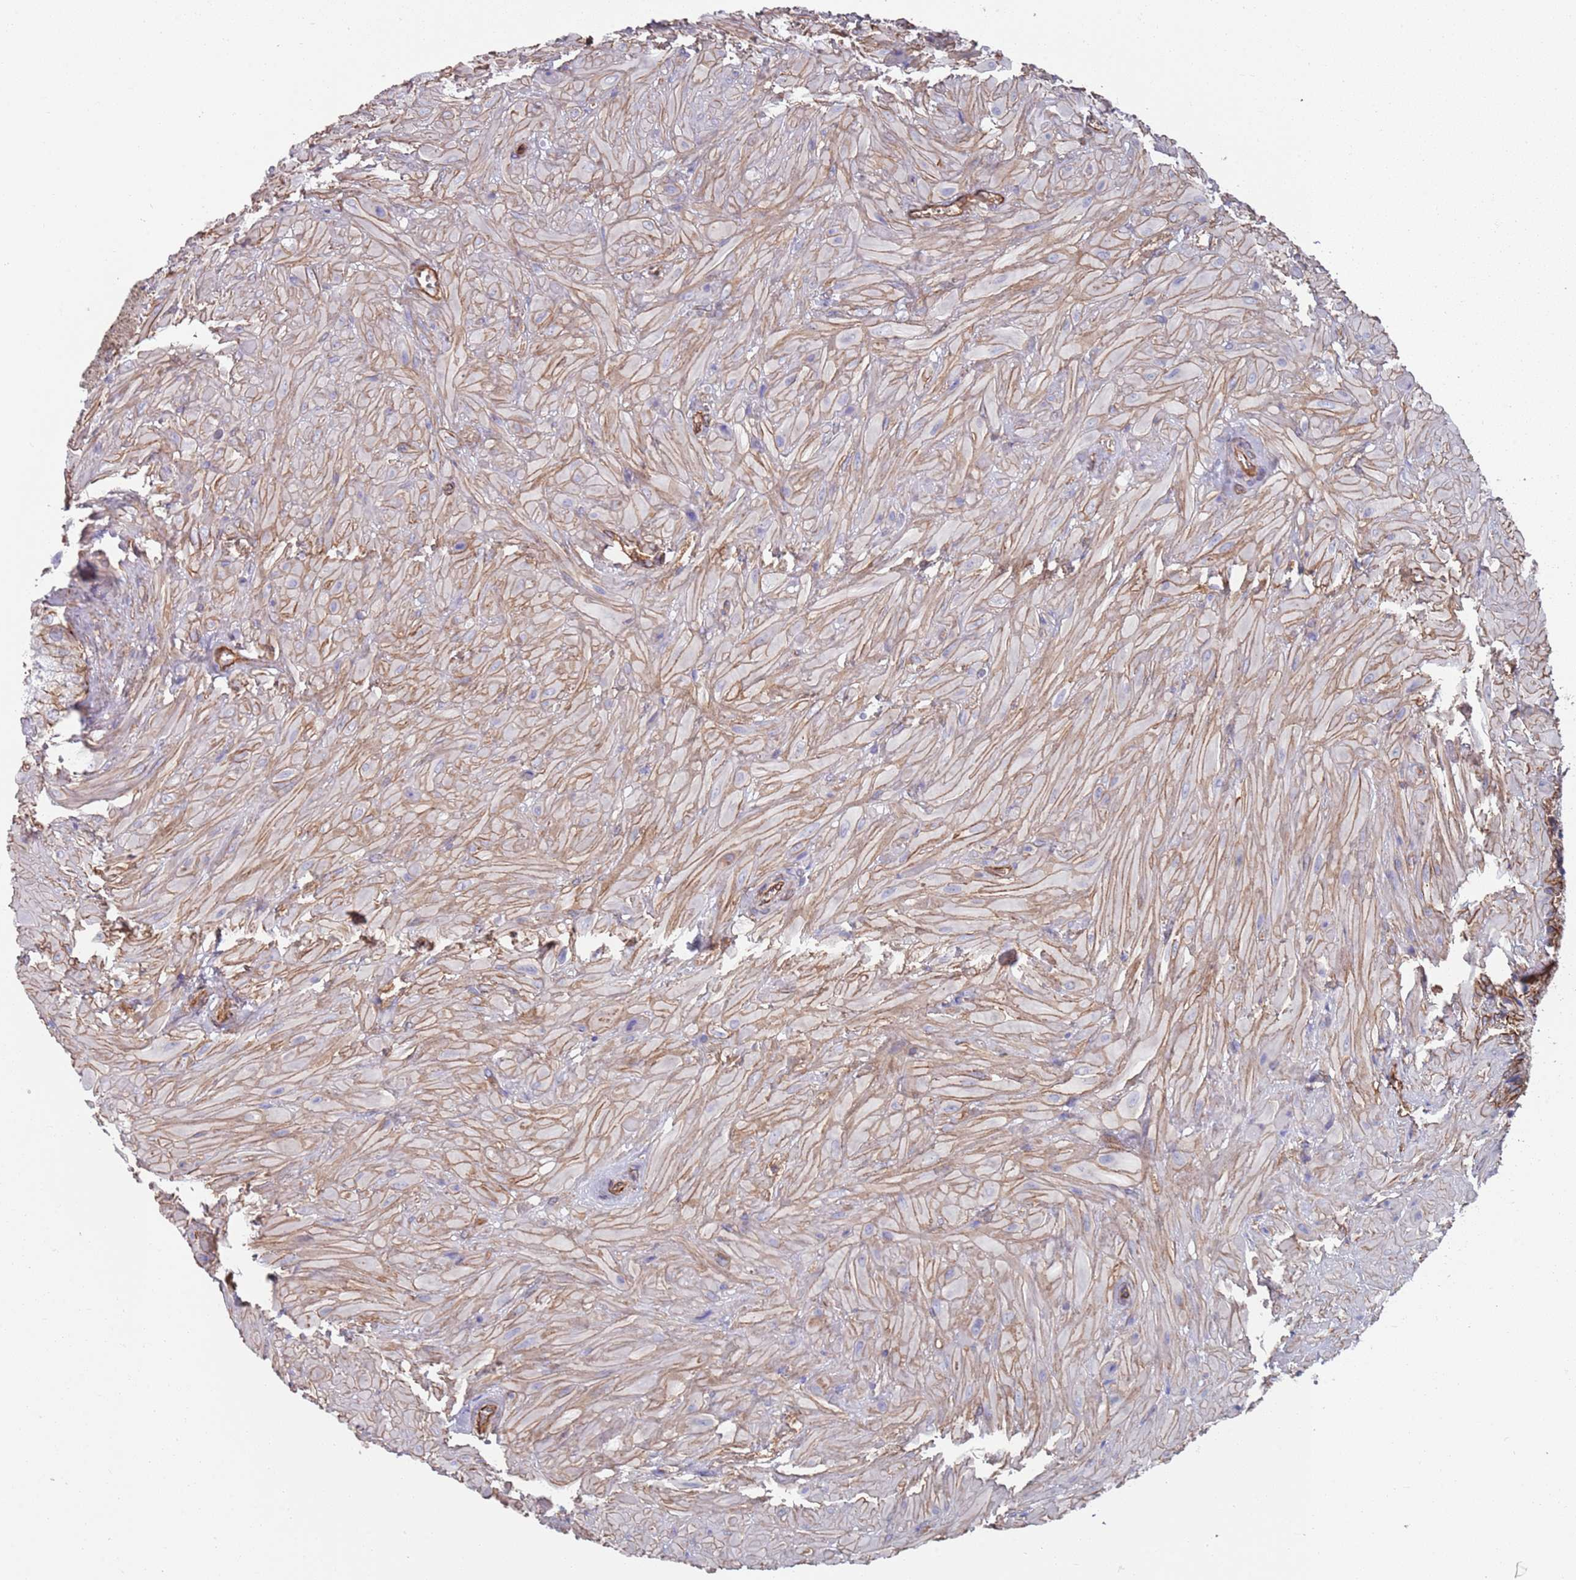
{"staining": {"intensity": "moderate", "quantity": ">75%", "location": "cytoplasmic/membranous"}, "tissue": "seminal vesicle", "cell_type": "Glandular cells", "image_type": "normal", "snomed": [{"axis": "morphology", "description": "Normal tissue, NOS"}, {"axis": "topography", "description": "Seminal veicle"}], "caption": "A photomicrograph of human seminal vesicle stained for a protein exhibits moderate cytoplasmic/membranous brown staining in glandular cells. Immunohistochemistry (ihc) stains the protein in brown and the nuclei are stained blue.", "gene": "JAKMIP2", "patient": {"sex": "male", "age": 62}}